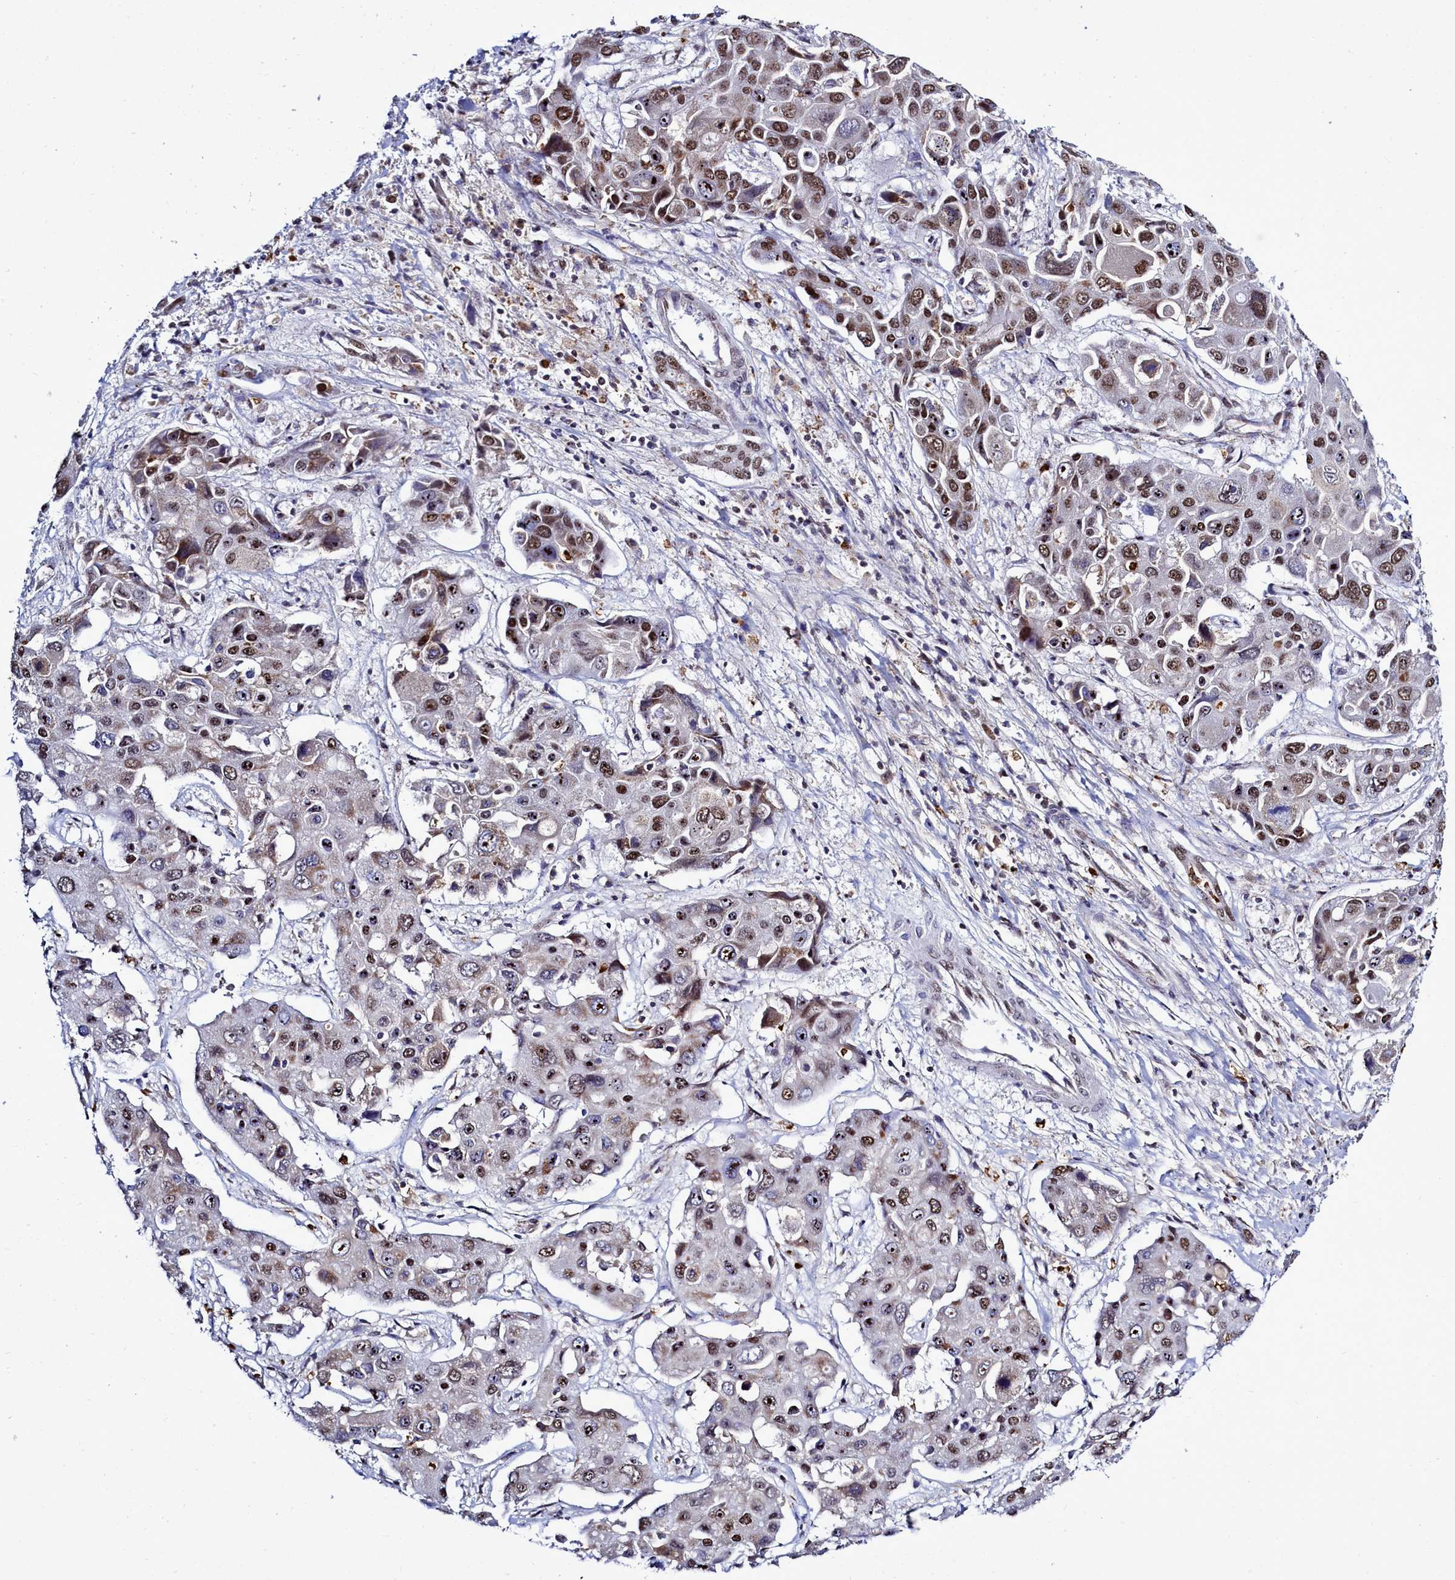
{"staining": {"intensity": "moderate", "quantity": ">75%", "location": "nuclear"}, "tissue": "liver cancer", "cell_type": "Tumor cells", "image_type": "cancer", "snomed": [{"axis": "morphology", "description": "Cholangiocarcinoma"}, {"axis": "topography", "description": "Liver"}], "caption": "The immunohistochemical stain labels moderate nuclear positivity in tumor cells of cholangiocarcinoma (liver) tissue.", "gene": "POM121L2", "patient": {"sex": "male", "age": 67}}